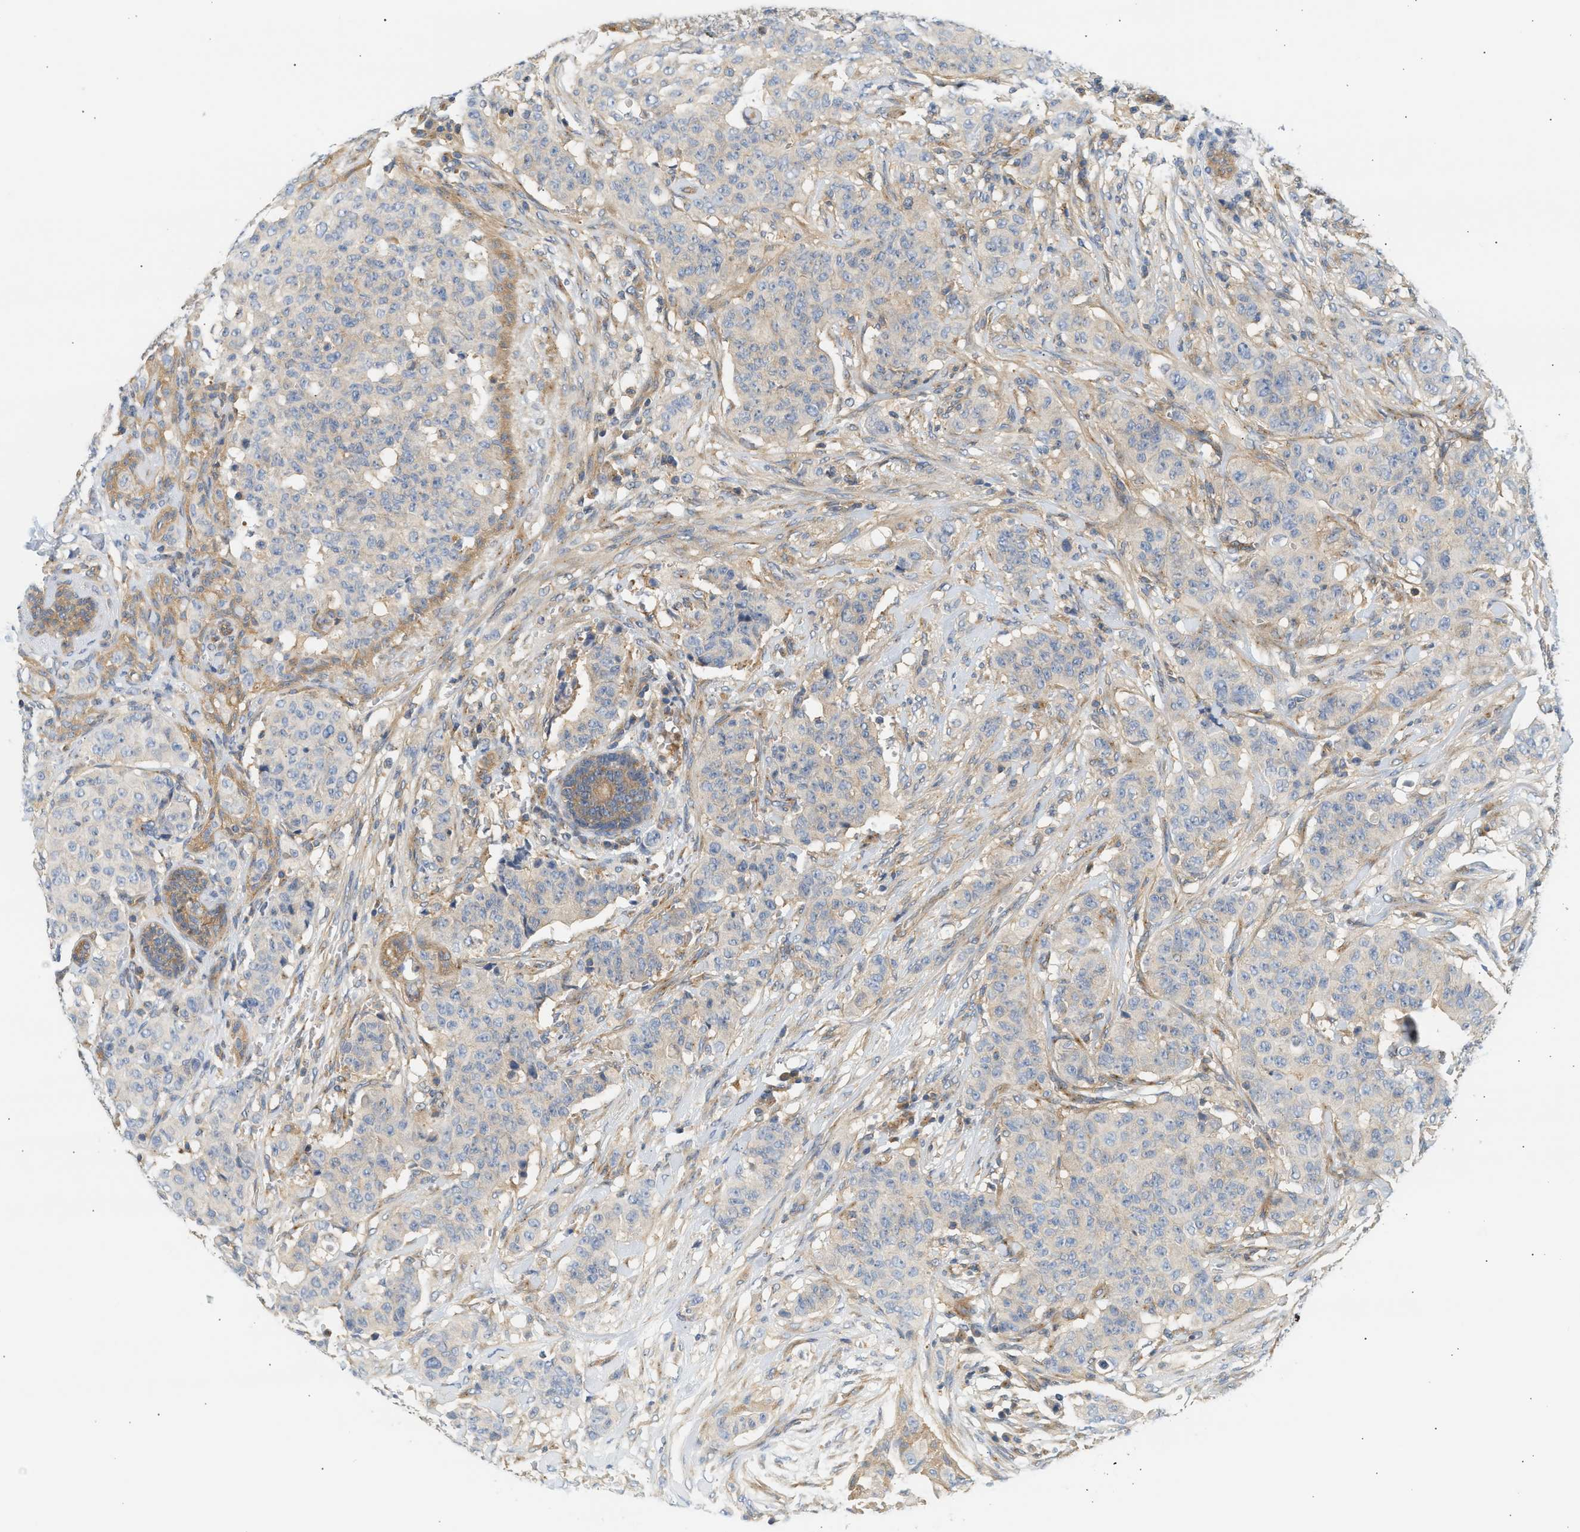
{"staining": {"intensity": "weak", "quantity": "<25%", "location": "cytoplasmic/membranous"}, "tissue": "breast cancer", "cell_type": "Tumor cells", "image_type": "cancer", "snomed": [{"axis": "morphology", "description": "Normal tissue, NOS"}, {"axis": "morphology", "description": "Duct carcinoma"}, {"axis": "topography", "description": "Breast"}], "caption": "A micrograph of infiltrating ductal carcinoma (breast) stained for a protein reveals no brown staining in tumor cells. Nuclei are stained in blue.", "gene": "PAFAH1B1", "patient": {"sex": "female", "age": 40}}